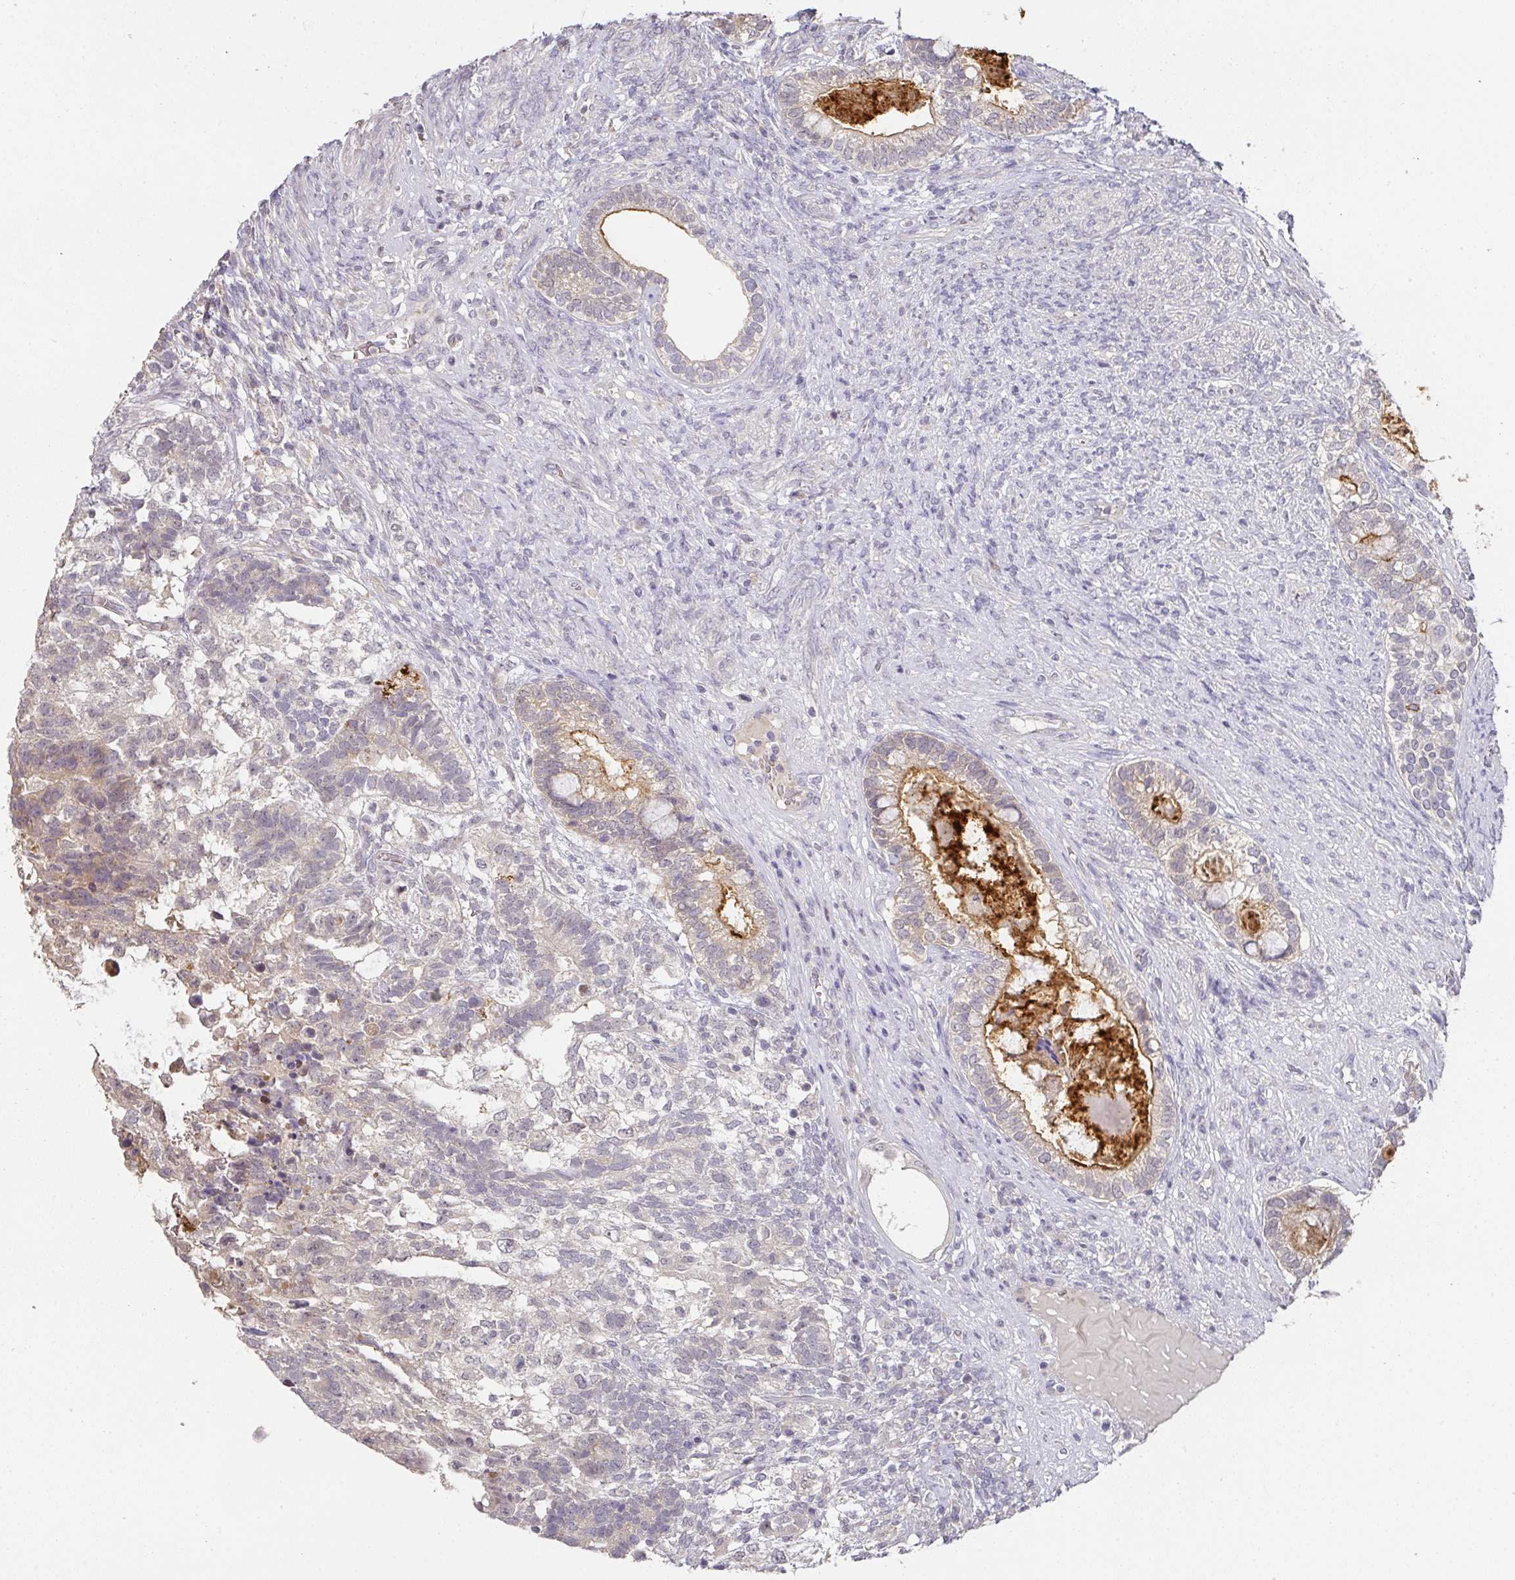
{"staining": {"intensity": "strong", "quantity": "<25%", "location": "cytoplasmic/membranous"}, "tissue": "testis cancer", "cell_type": "Tumor cells", "image_type": "cancer", "snomed": [{"axis": "morphology", "description": "Seminoma, NOS"}, {"axis": "morphology", "description": "Carcinoma, Embryonal, NOS"}, {"axis": "topography", "description": "Testis"}], "caption": "Immunohistochemistry (IHC) micrograph of human testis cancer (embryonal carcinoma) stained for a protein (brown), which exhibits medium levels of strong cytoplasmic/membranous staining in about <25% of tumor cells.", "gene": "FOXN4", "patient": {"sex": "male", "age": 41}}